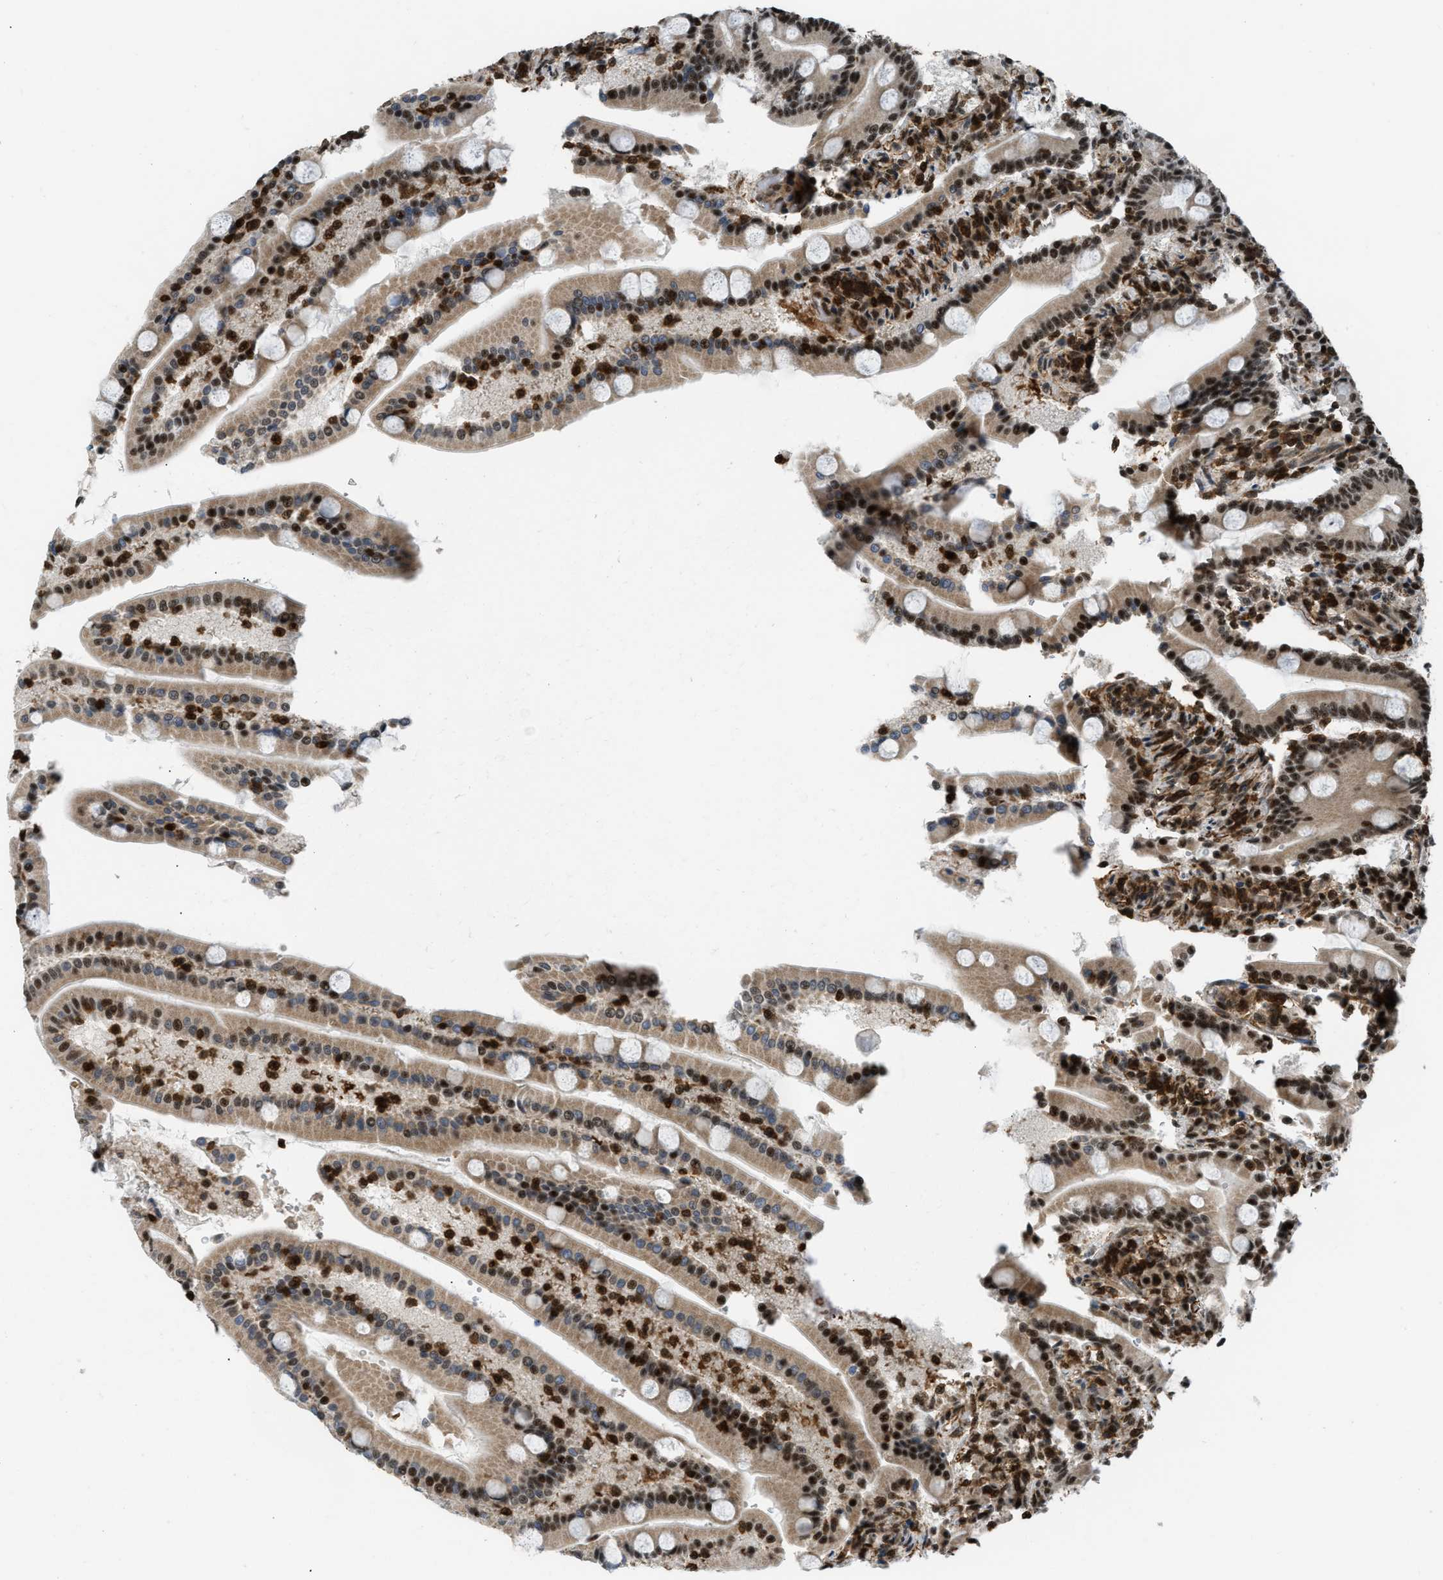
{"staining": {"intensity": "strong", "quantity": ">75%", "location": "nuclear"}, "tissue": "duodenum", "cell_type": "Glandular cells", "image_type": "normal", "snomed": [{"axis": "morphology", "description": "Normal tissue, NOS"}, {"axis": "topography", "description": "Duodenum"}], "caption": "Protein staining of unremarkable duodenum shows strong nuclear expression in about >75% of glandular cells.", "gene": "E2F1", "patient": {"sex": "male", "age": 54}}